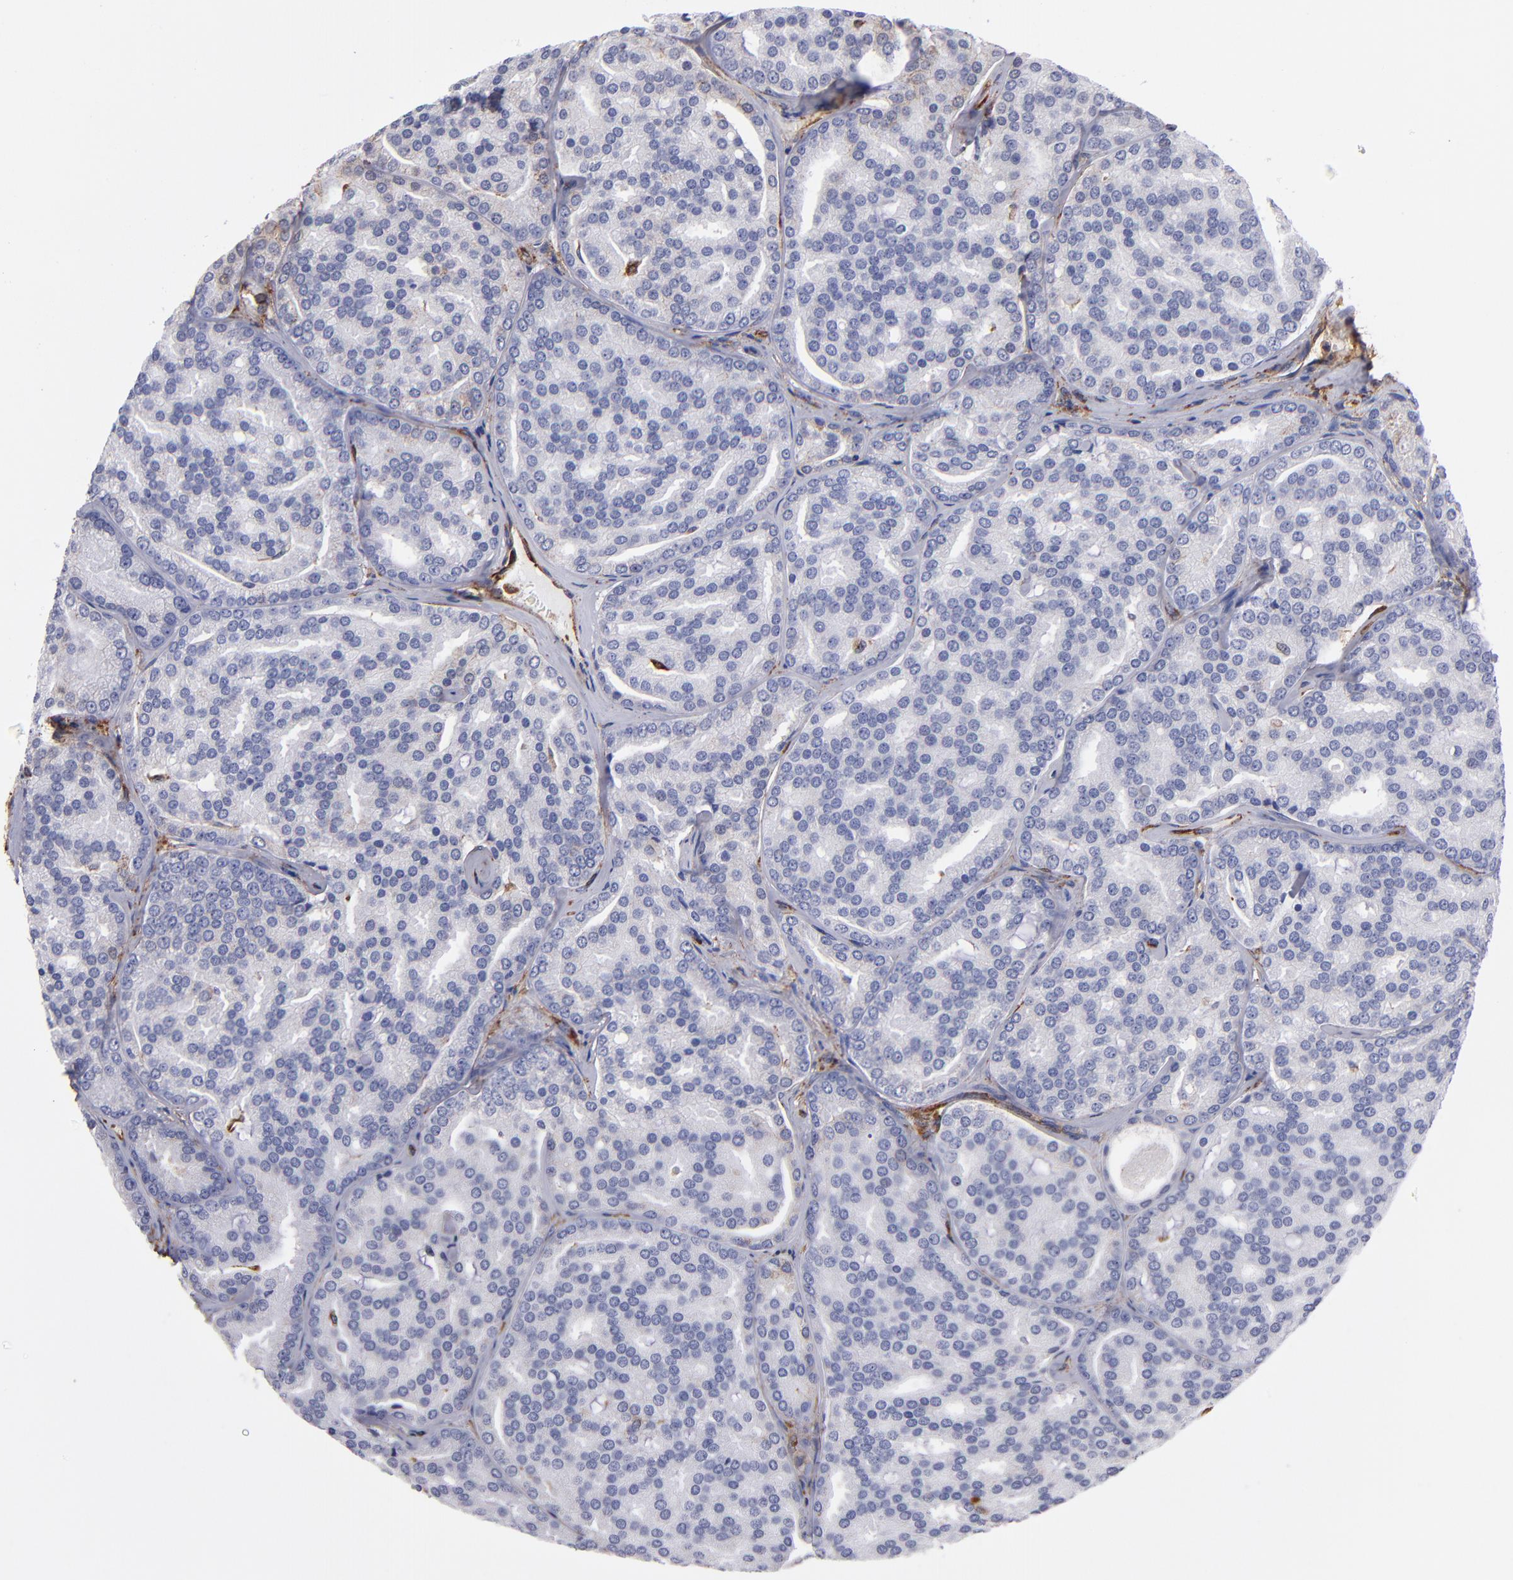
{"staining": {"intensity": "negative", "quantity": "none", "location": "none"}, "tissue": "prostate cancer", "cell_type": "Tumor cells", "image_type": "cancer", "snomed": [{"axis": "morphology", "description": "Adenocarcinoma, High grade"}, {"axis": "topography", "description": "Prostate"}], "caption": "This is an immunohistochemistry (IHC) histopathology image of adenocarcinoma (high-grade) (prostate). There is no expression in tumor cells.", "gene": "MVP", "patient": {"sex": "male", "age": 64}}